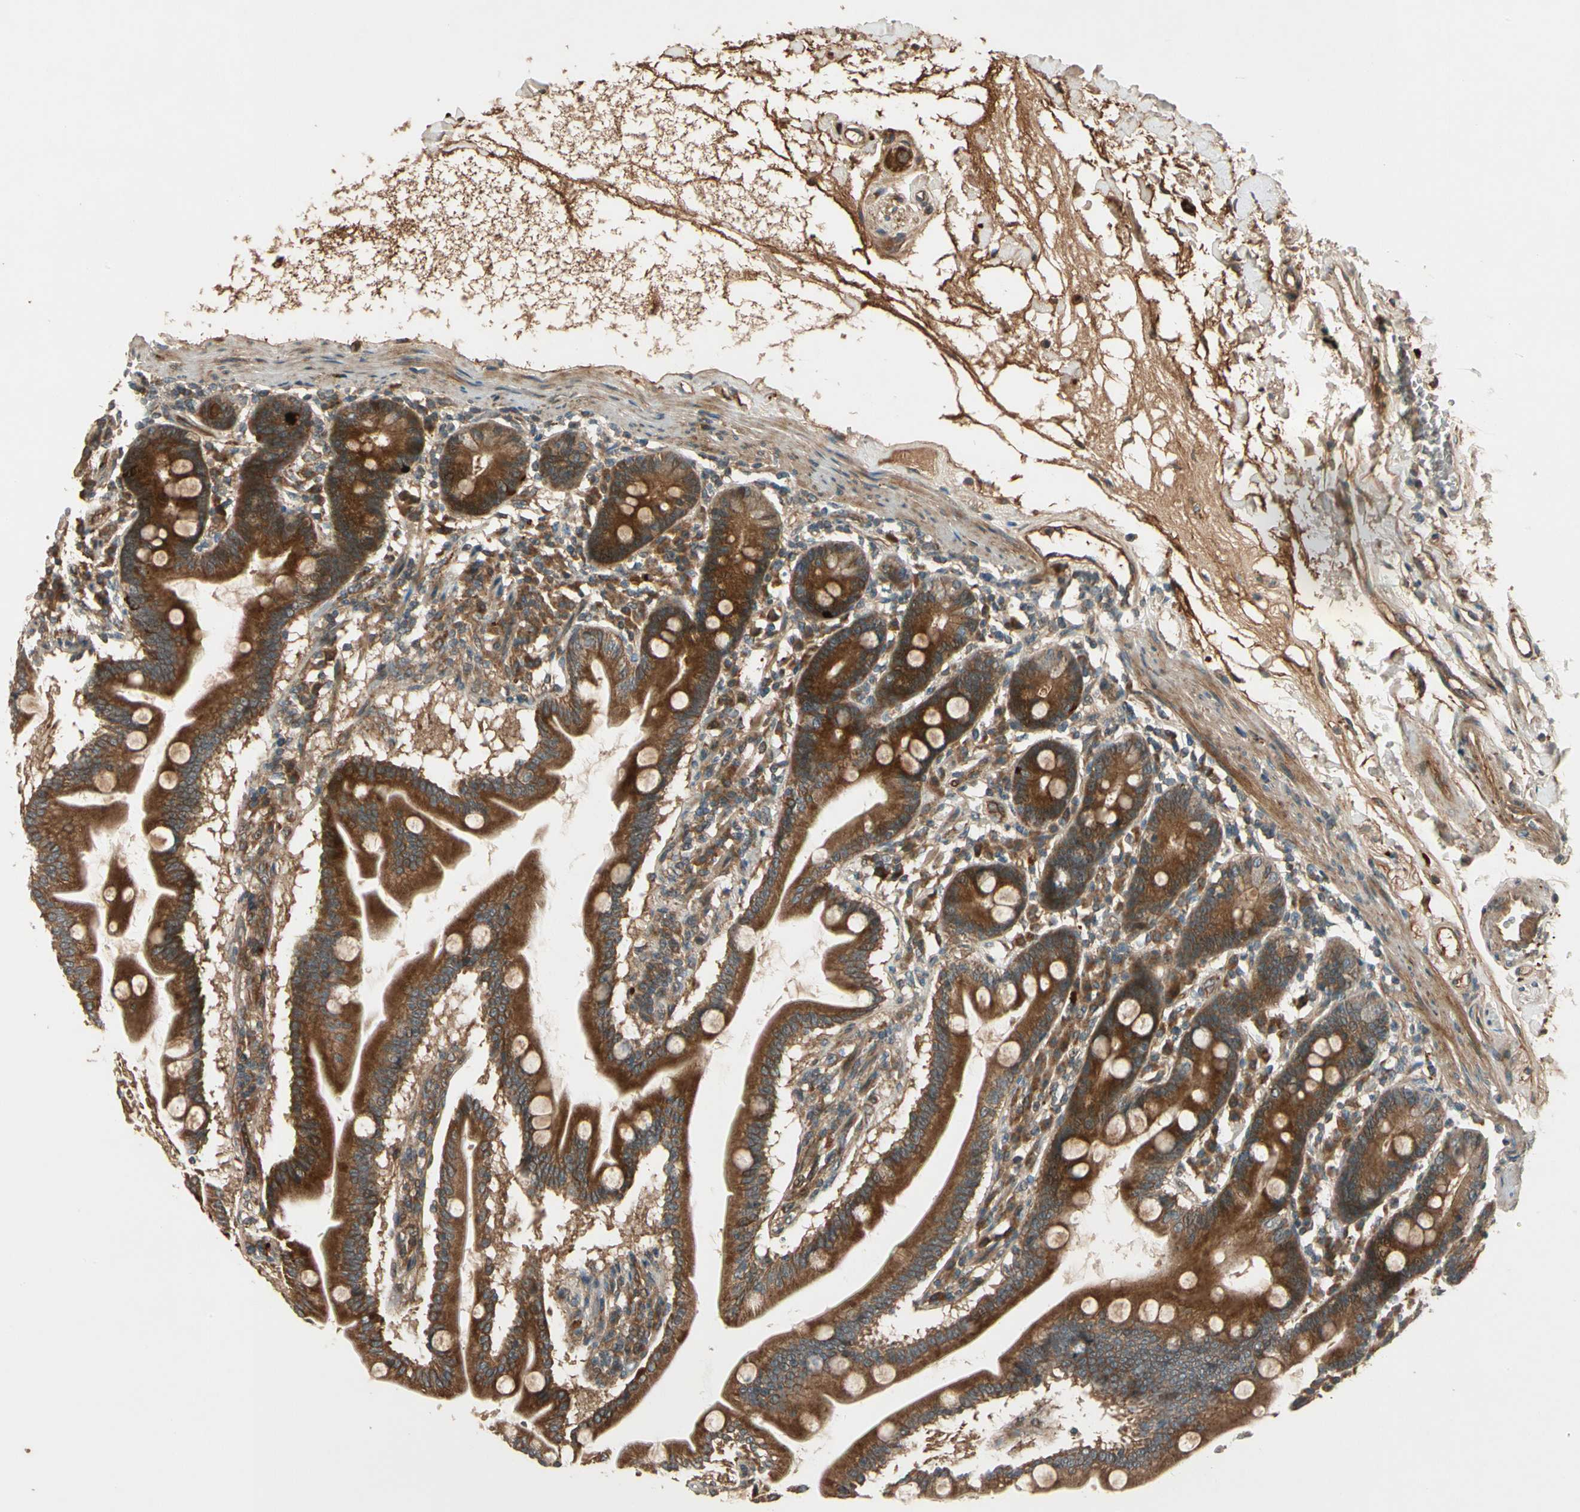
{"staining": {"intensity": "strong", "quantity": ">75%", "location": "cytoplasmic/membranous"}, "tissue": "duodenum", "cell_type": "Glandular cells", "image_type": "normal", "snomed": [{"axis": "morphology", "description": "Normal tissue, NOS"}, {"axis": "topography", "description": "Duodenum"}], "caption": "Immunohistochemical staining of unremarkable duodenum demonstrates >75% levels of strong cytoplasmic/membranous protein expression in about >75% of glandular cells.", "gene": "ACVR1C", "patient": {"sex": "female", "age": 64}}